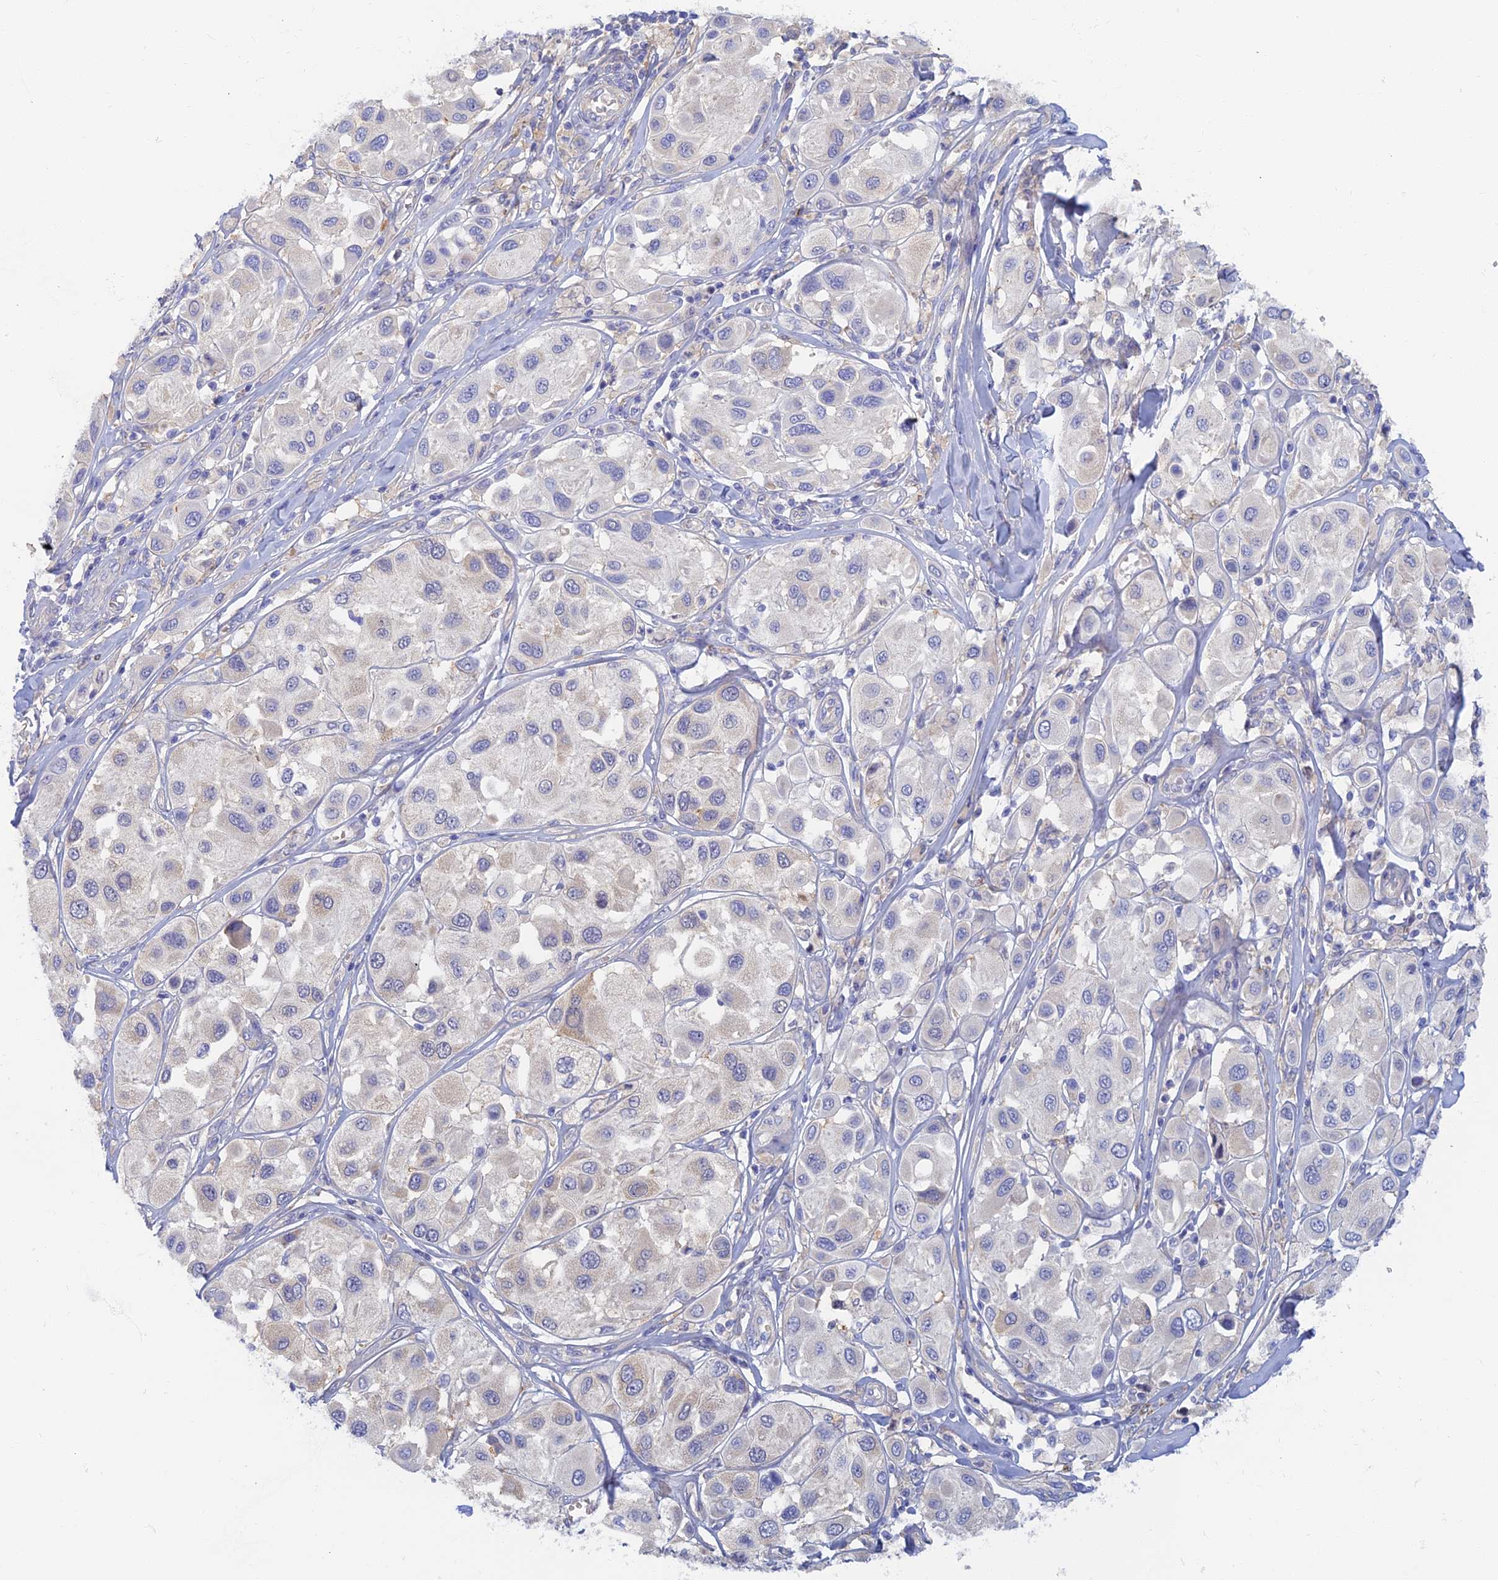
{"staining": {"intensity": "negative", "quantity": "none", "location": "none"}, "tissue": "melanoma", "cell_type": "Tumor cells", "image_type": "cancer", "snomed": [{"axis": "morphology", "description": "Malignant melanoma, Metastatic site"}, {"axis": "topography", "description": "Skin"}], "caption": "This is an immunohistochemistry (IHC) histopathology image of malignant melanoma (metastatic site). There is no expression in tumor cells.", "gene": "TMEM44", "patient": {"sex": "male", "age": 41}}